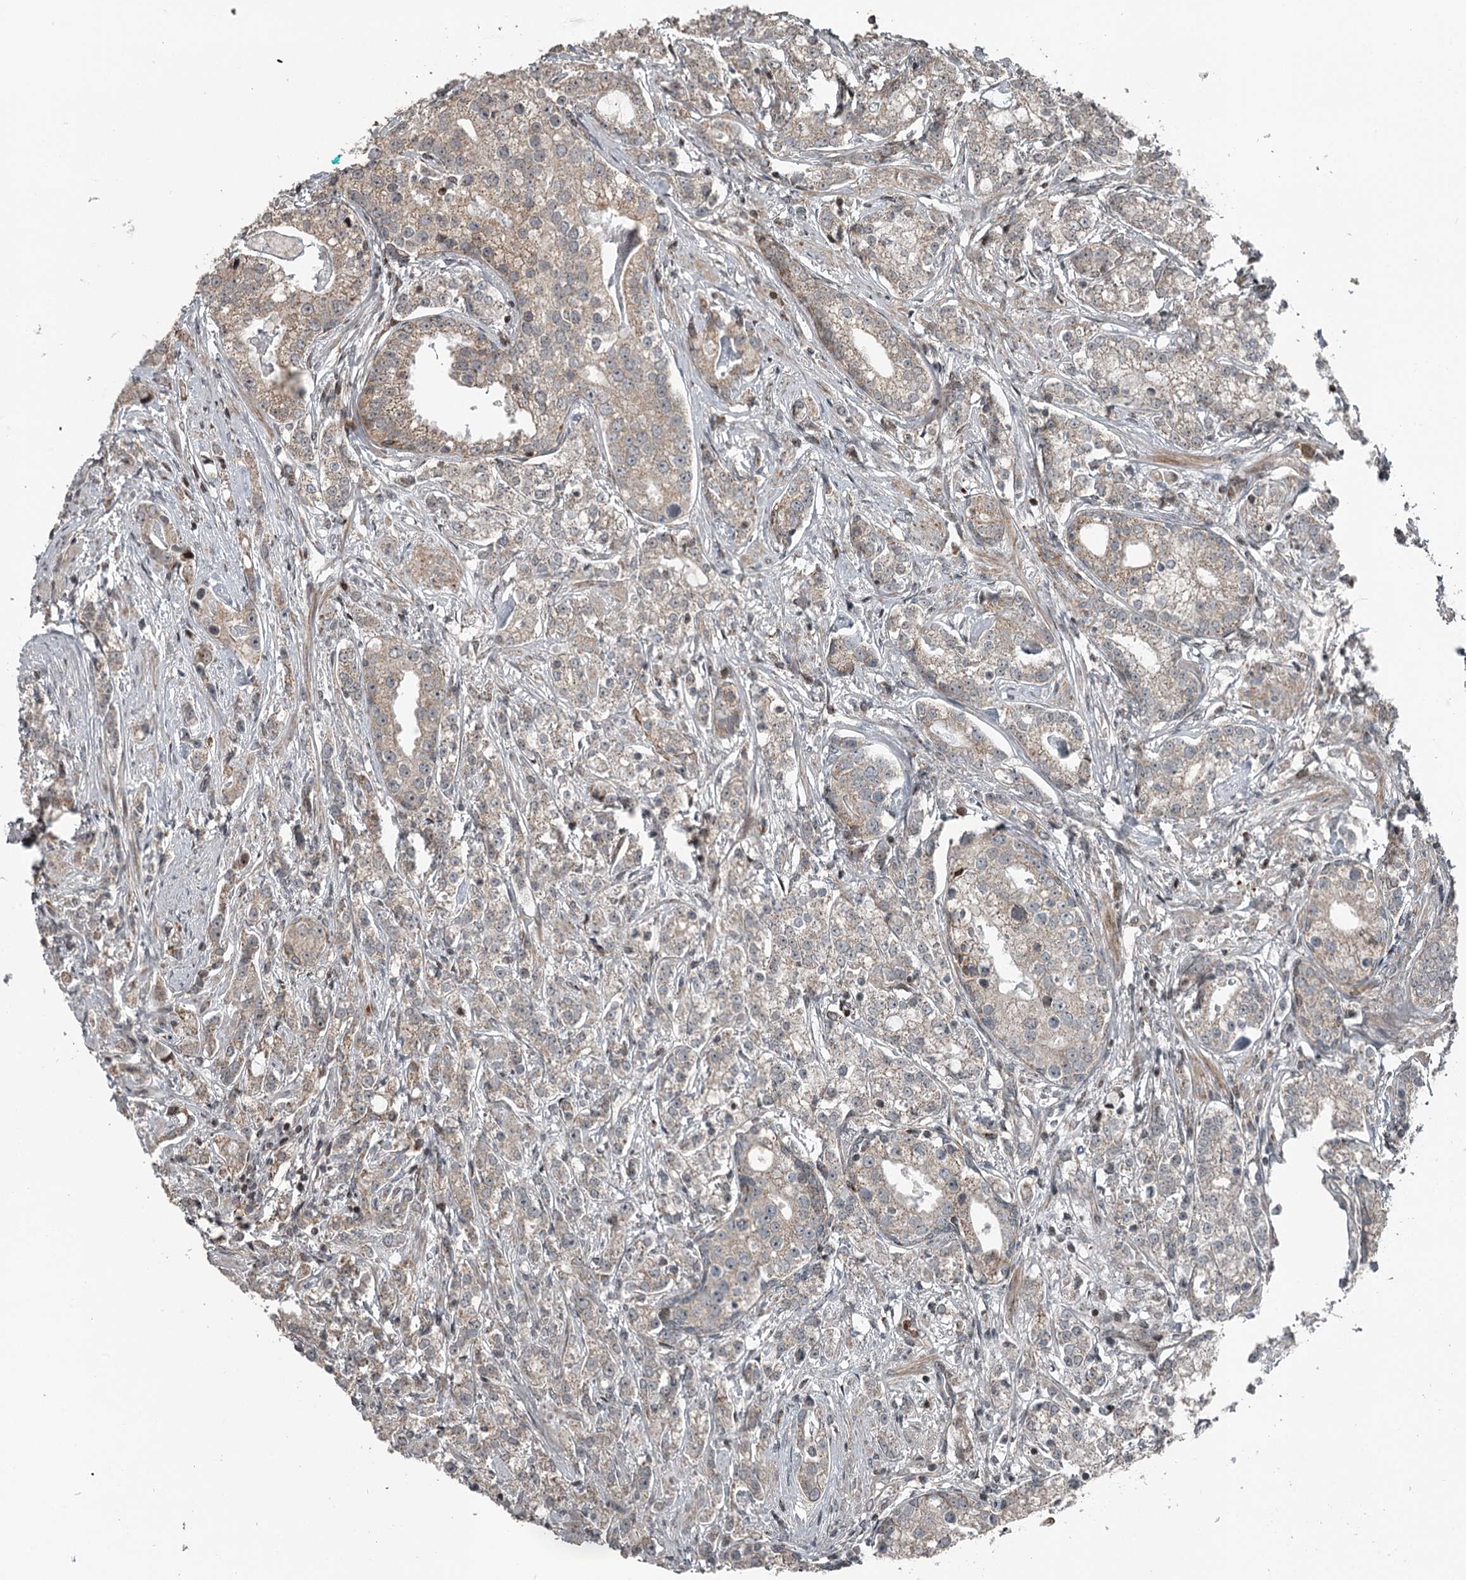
{"staining": {"intensity": "weak", "quantity": "25%-75%", "location": "cytoplasmic/membranous"}, "tissue": "prostate cancer", "cell_type": "Tumor cells", "image_type": "cancer", "snomed": [{"axis": "morphology", "description": "Adenocarcinoma, High grade"}, {"axis": "topography", "description": "Prostate"}], "caption": "Immunohistochemistry staining of prostate cancer (high-grade adenocarcinoma), which shows low levels of weak cytoplasmic/membranous expression in approximately 25%-75% of tumor cells indicating weak cytoplasmic/membranous protein expression. The staining was performed using DAB (3,3'-diaminobenzidine) (brown) for protein detection and nuclei were counterstained in hematoxylin (blue).", "gene": "RASSF8", "patient": {"sex": "male", "age": 69}}